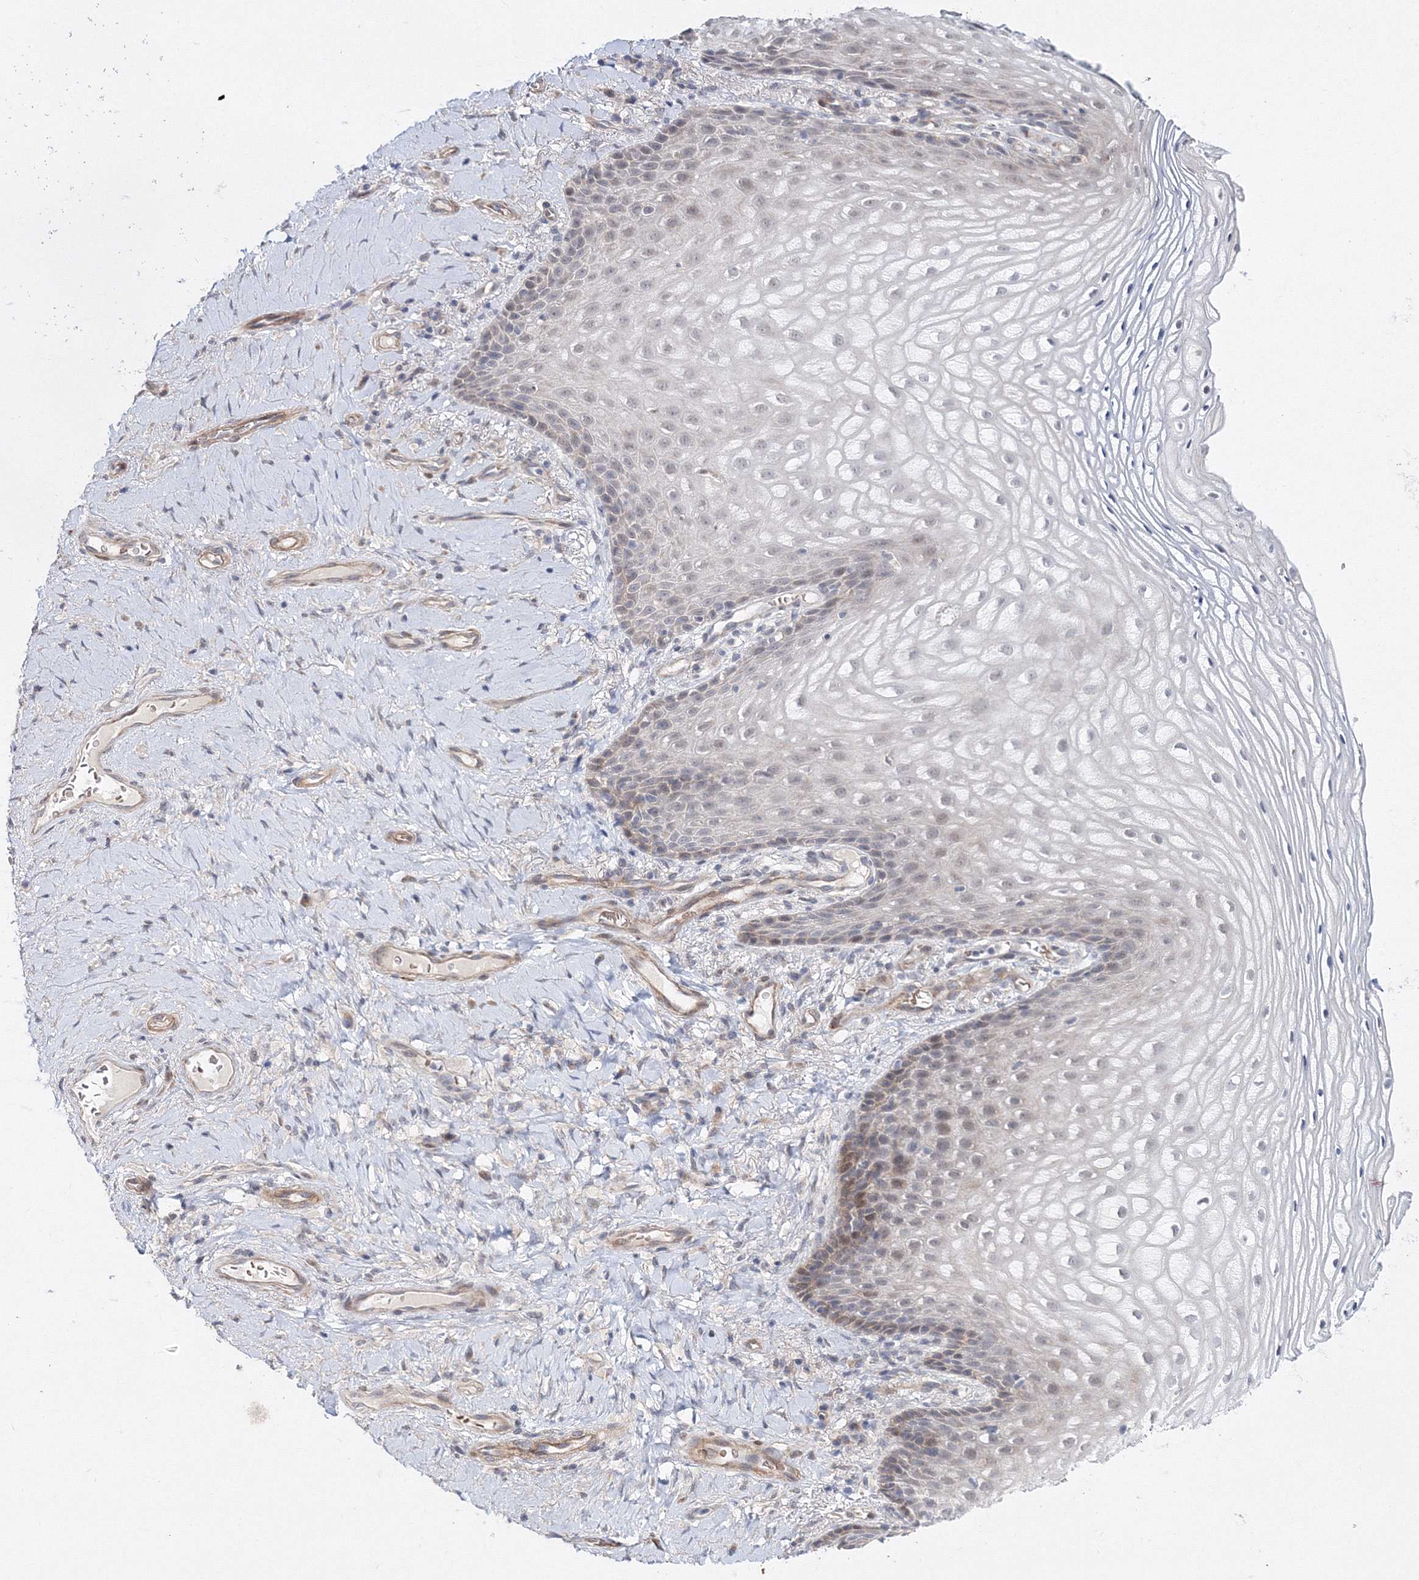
{"staining": {"intensity": "weak", "quantity": "<25%", "location": "nuclear"}, "tissue": "vagina", "cell_type": "Squamous epithelial cells", "image_type": "normal", "snomed": [{"axis": "morphology", "description": "Normal tissue, NOS"}, {"axis": "topography", "description": "Vagina"}], "caption": "Protein analysis of benign vagina exhibits no significant expression in squamous epithelial cells. Nuclei are stained in blue.", "gene": "C11orf52", "patient": {"sex": "female", "age": 60}}